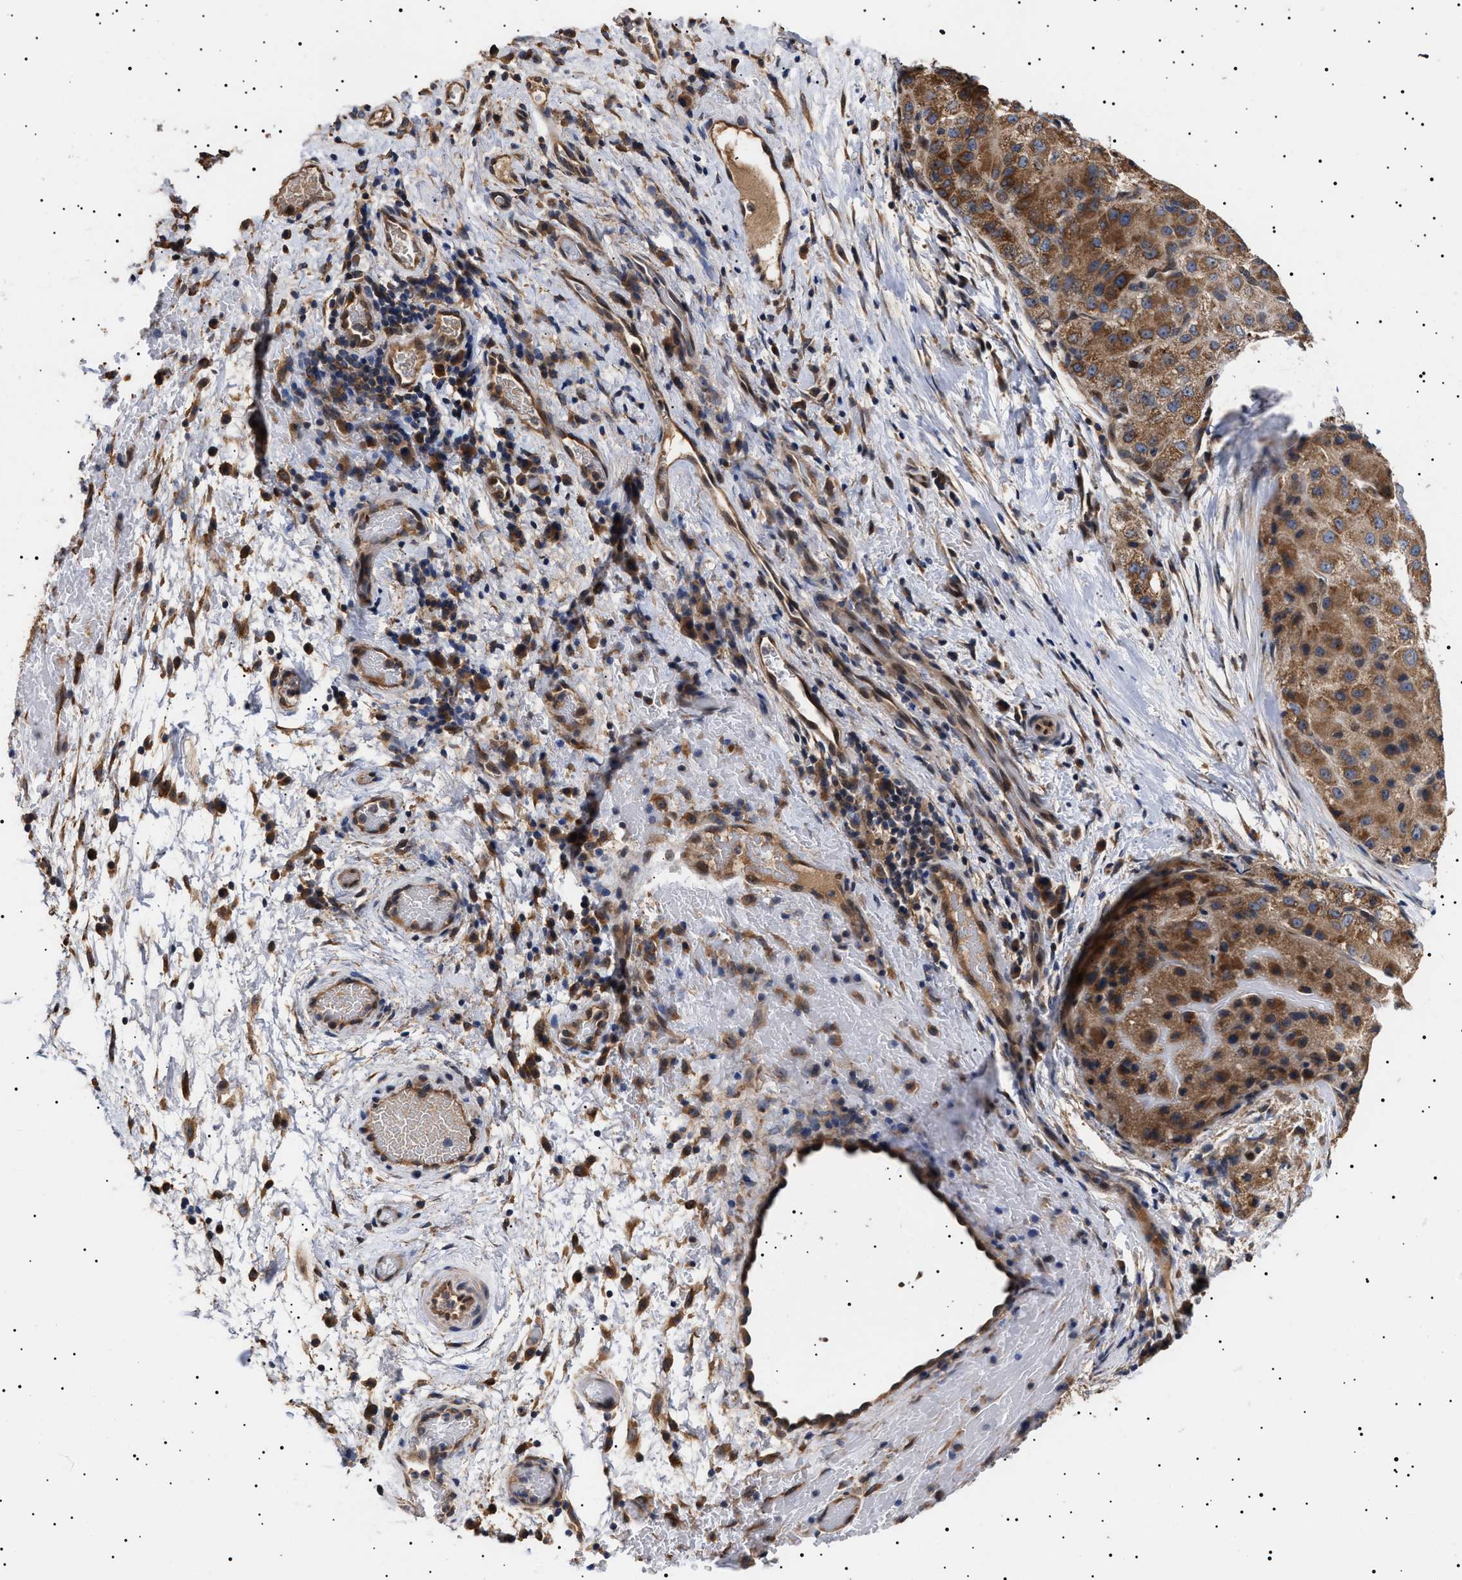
{"staining": {"intensity": "moderate", "quantity": ">75%", "location": "cytoplasmic/membranous"}, "tissue": "liver cancer", "cell_type": "Tumor cells", "image_type": "cancer", "snomed": [{"axis": "morphology", "description": "Carcinoma, Hepatocellular, NOS"}, {"axis": "topography", "description": "Liver"}], "caption": "Liver cancer was stained to show a protein in brown. There is medium levels of moderate cytoplasmic/membranous positivity in approximately >75% of tumor cells.", "gene": "KRBA1", "patient": {"sex": "male", "age": 80}}